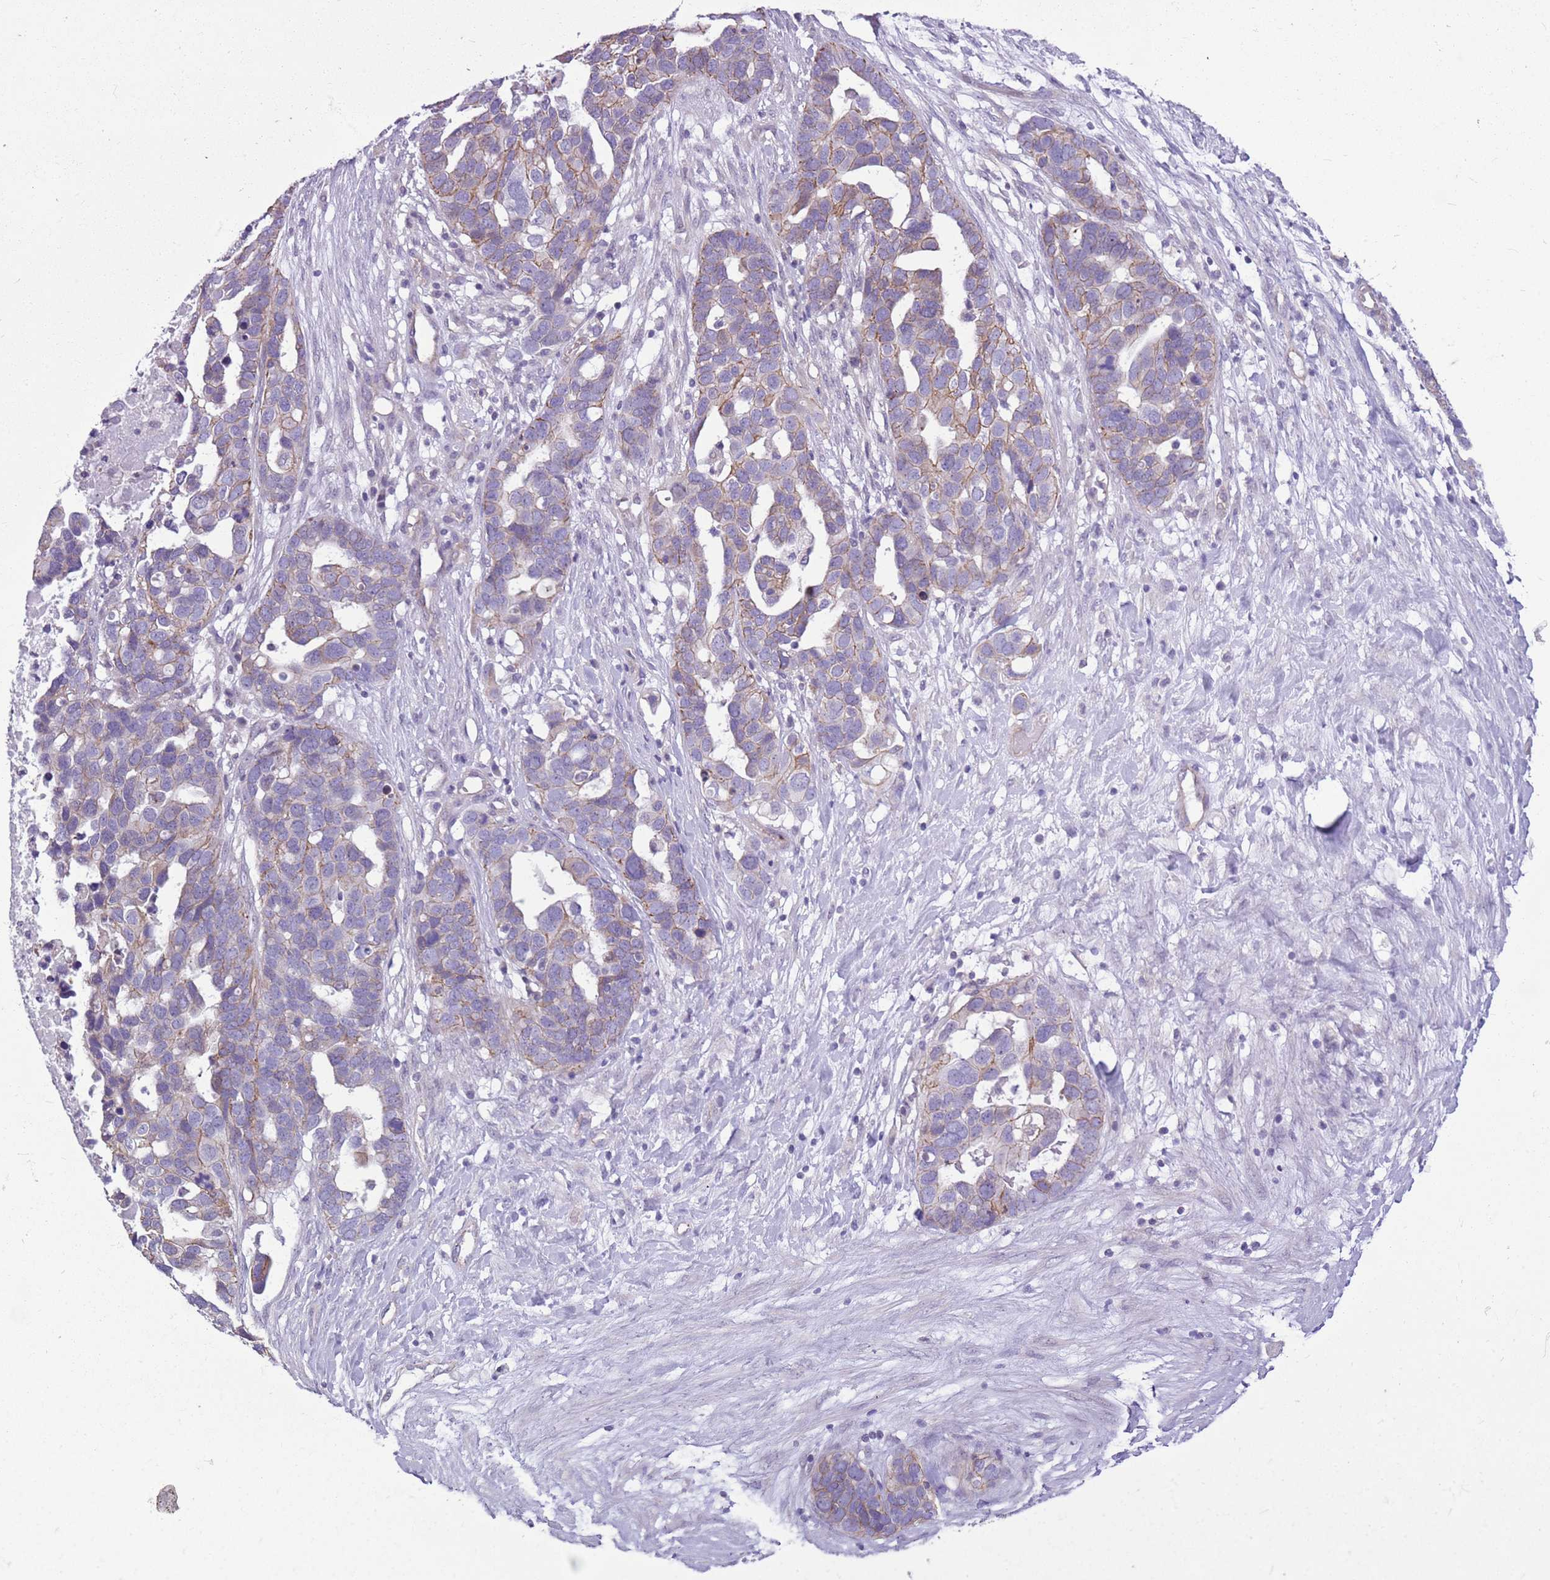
{"staining": {"intensity": "moderate", "quantity": "<25%", "location": "cytoplasmic/membranous"}, "tissue": "ovarian cancer", "cell_type": "Tumor cells", "image_type": "cancer", "snomed": [{"axis": "morphology", "description": "Cystadenocarcinoma, serous, NOS"}, {"axis": "topography", "description": "Ovary"}], "caption": "Ovarian cancer (serous cystadenocarcinoma) stained with a brown dye reveals moderate cytoplasmic/membranous positive expression in approximately <25% of tumor cells.", "gene": "PARP8", "patient": {"sex": "female", "age": 54}}